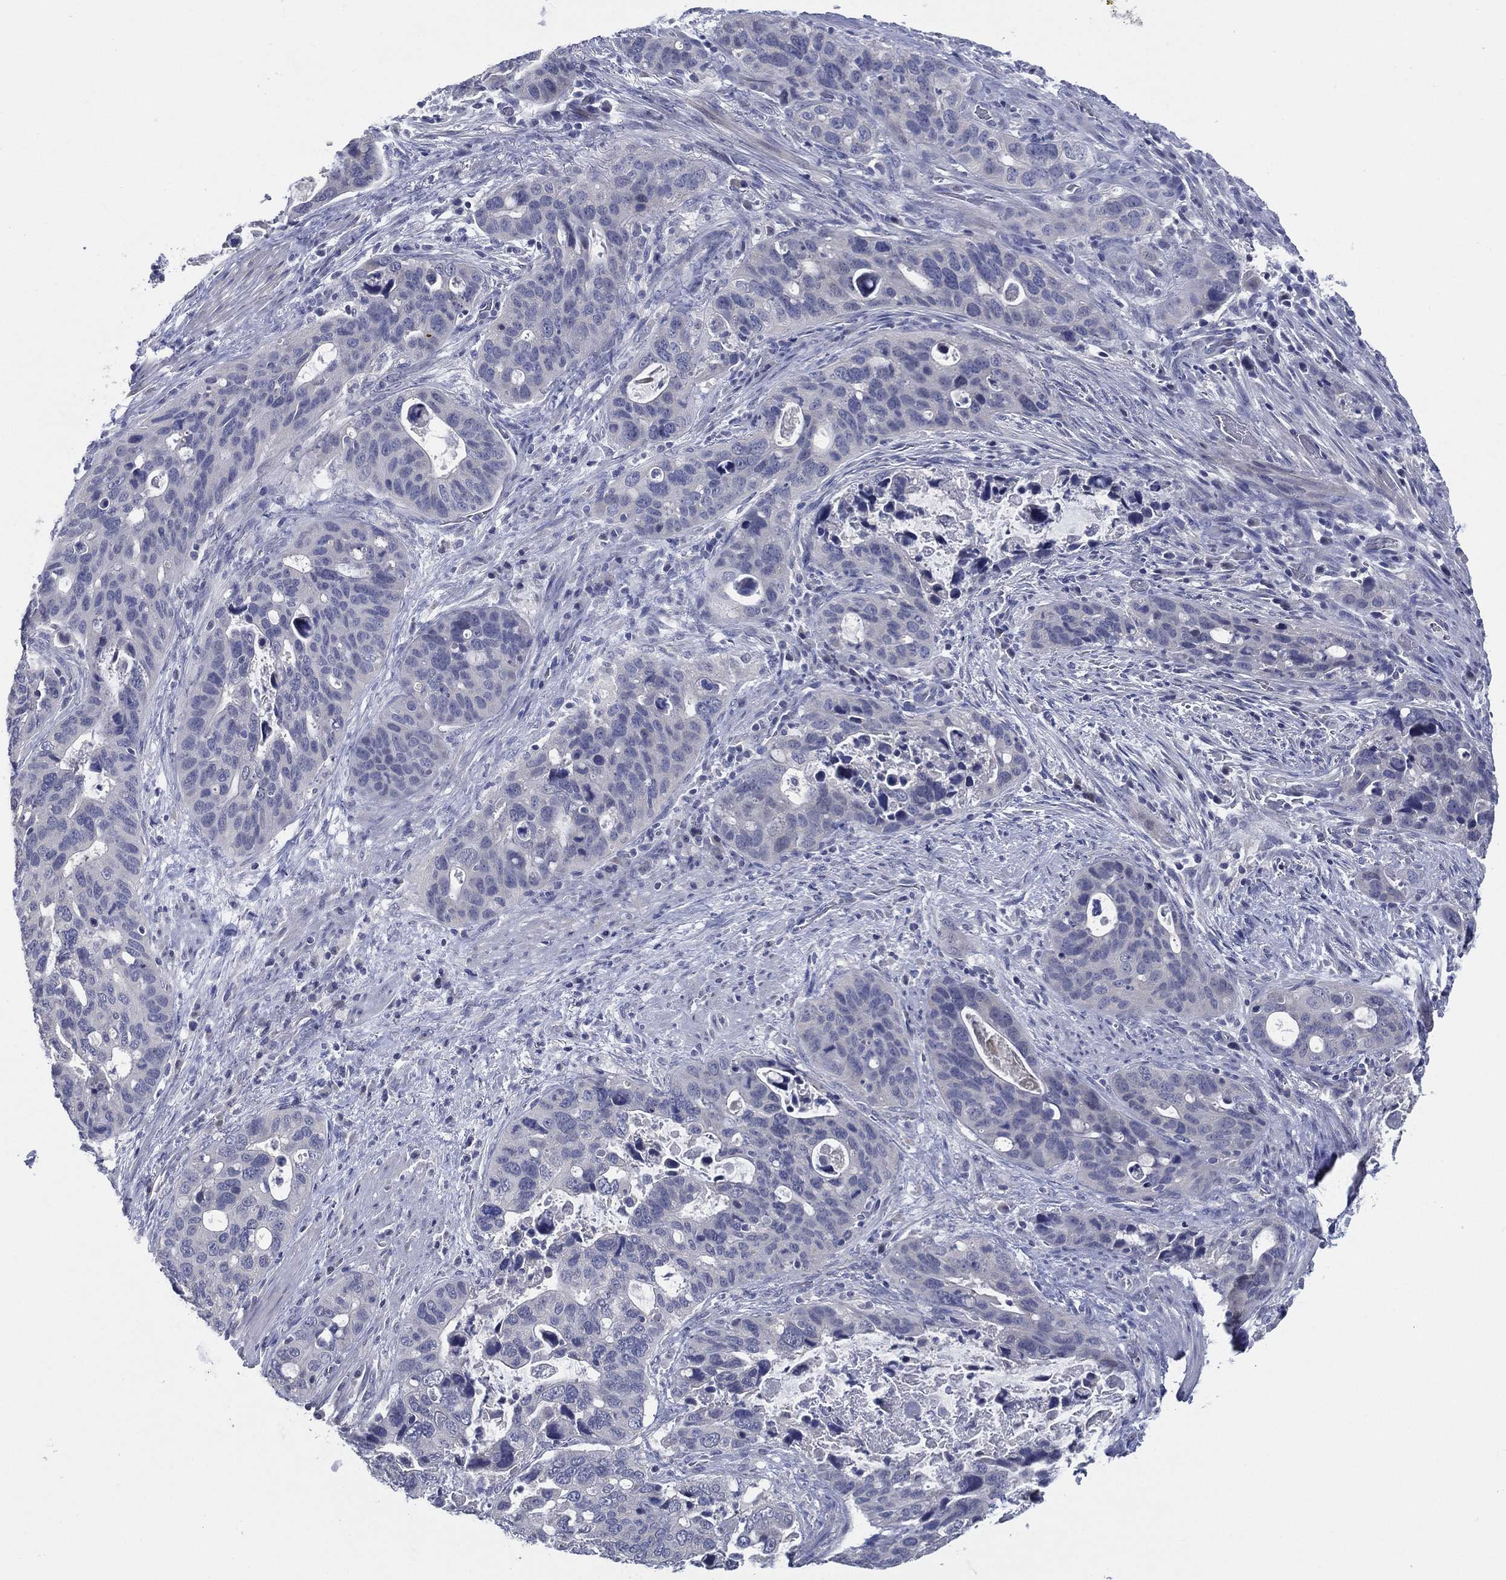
{"staining": {"intensity": "negative", "quantity": "none", "location": "none"}, "tissue": "stomach cancer", "cell_type": "Tumor cells", "image_type": "cancer", "snomed": [{"axis": "morphology", "description": "Adenocarcinoma, NOS"}, {"axis": "topography", "description": "Stomach"}], "caption": "Human stomach cancer (adenocarcinoma) stained for a protein using immunohistochemistry exhibits no positivity in tumor cells.", "gene": "SLC13A4", "patient": {"sex": "male", "age": 54}}